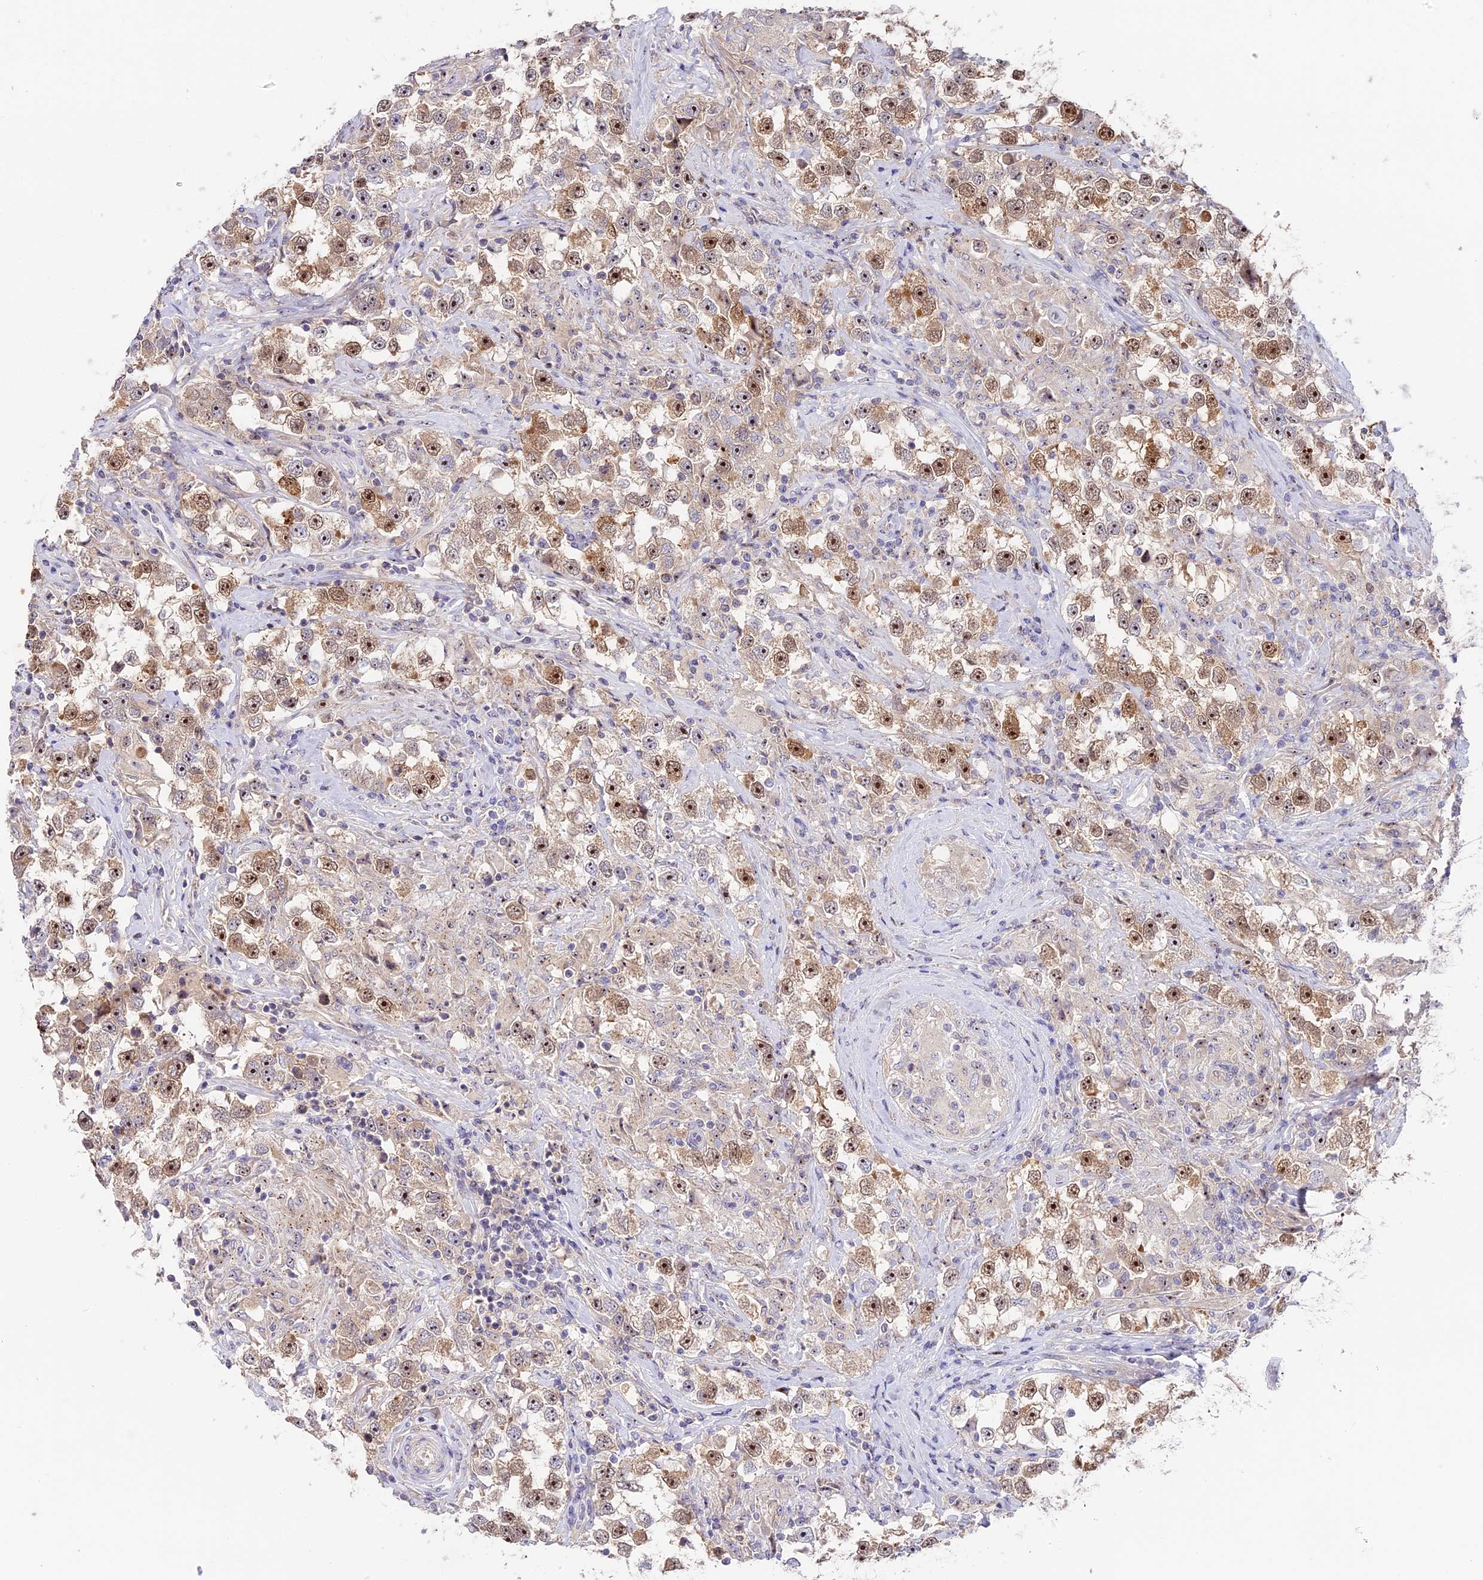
{"staining": {"intensity": "moderate", "quantity": ">75%", "location": "cytoplasmic/membranous,nuclear"}, "tissue": "testis cancer", "cell_type": "Tumor cells", "image_type": "cancer", "snomed": [{"axis": "morphology", "description": "Seminoma, NOS"}, {"axis": "topography", "description": "Testis"}], "caption": "This image reveals immunohistochemistry (IHC) staining of testis cancer (seminoma), with medium moderate cytoplasmic/membranous and nuclear staining in approximately >75% of tumor cells.", "gene": "RAD51", "patient": {"sex": "male", "age": 46}}